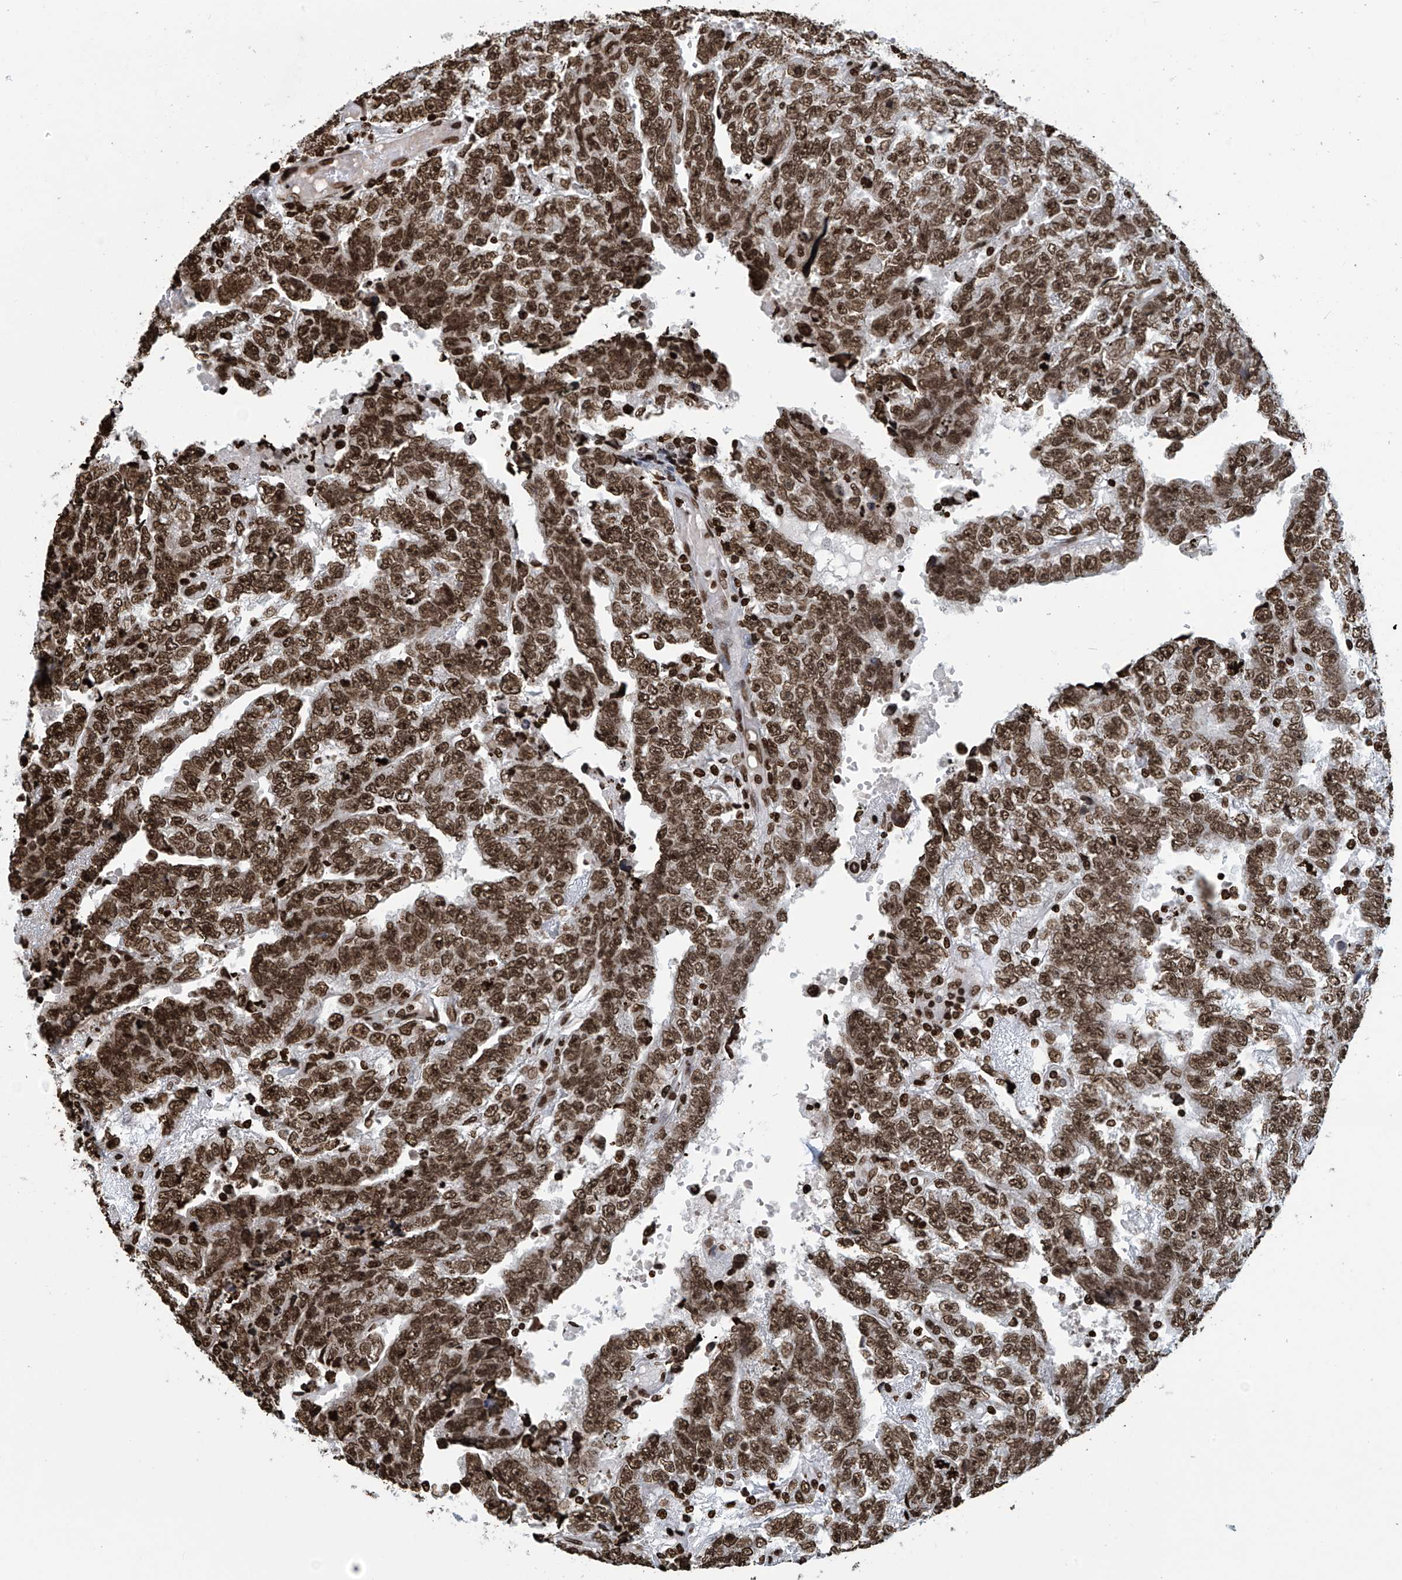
{"staining": {"intensity": "strong", "quantity": ">75%", "location": "nuclear"}, "tissue": "testis cancer", "cell_type": "Tumor cells", "image_type": "cancer", "snomed": [{"axis": "morphology", "description": "Carcinoma, Embryonal, NOS"}, {"axis": "topography", "description": "Testis"}], "caption": "An immunohistochemistry image of tumor tissue is shown. Protein staining in brown highlights strong nuclear positivity in testis embryonal carcinoma within tumor cells.", "gene": "DPPA2", "patient": {"sex": "male", "age": 25}}